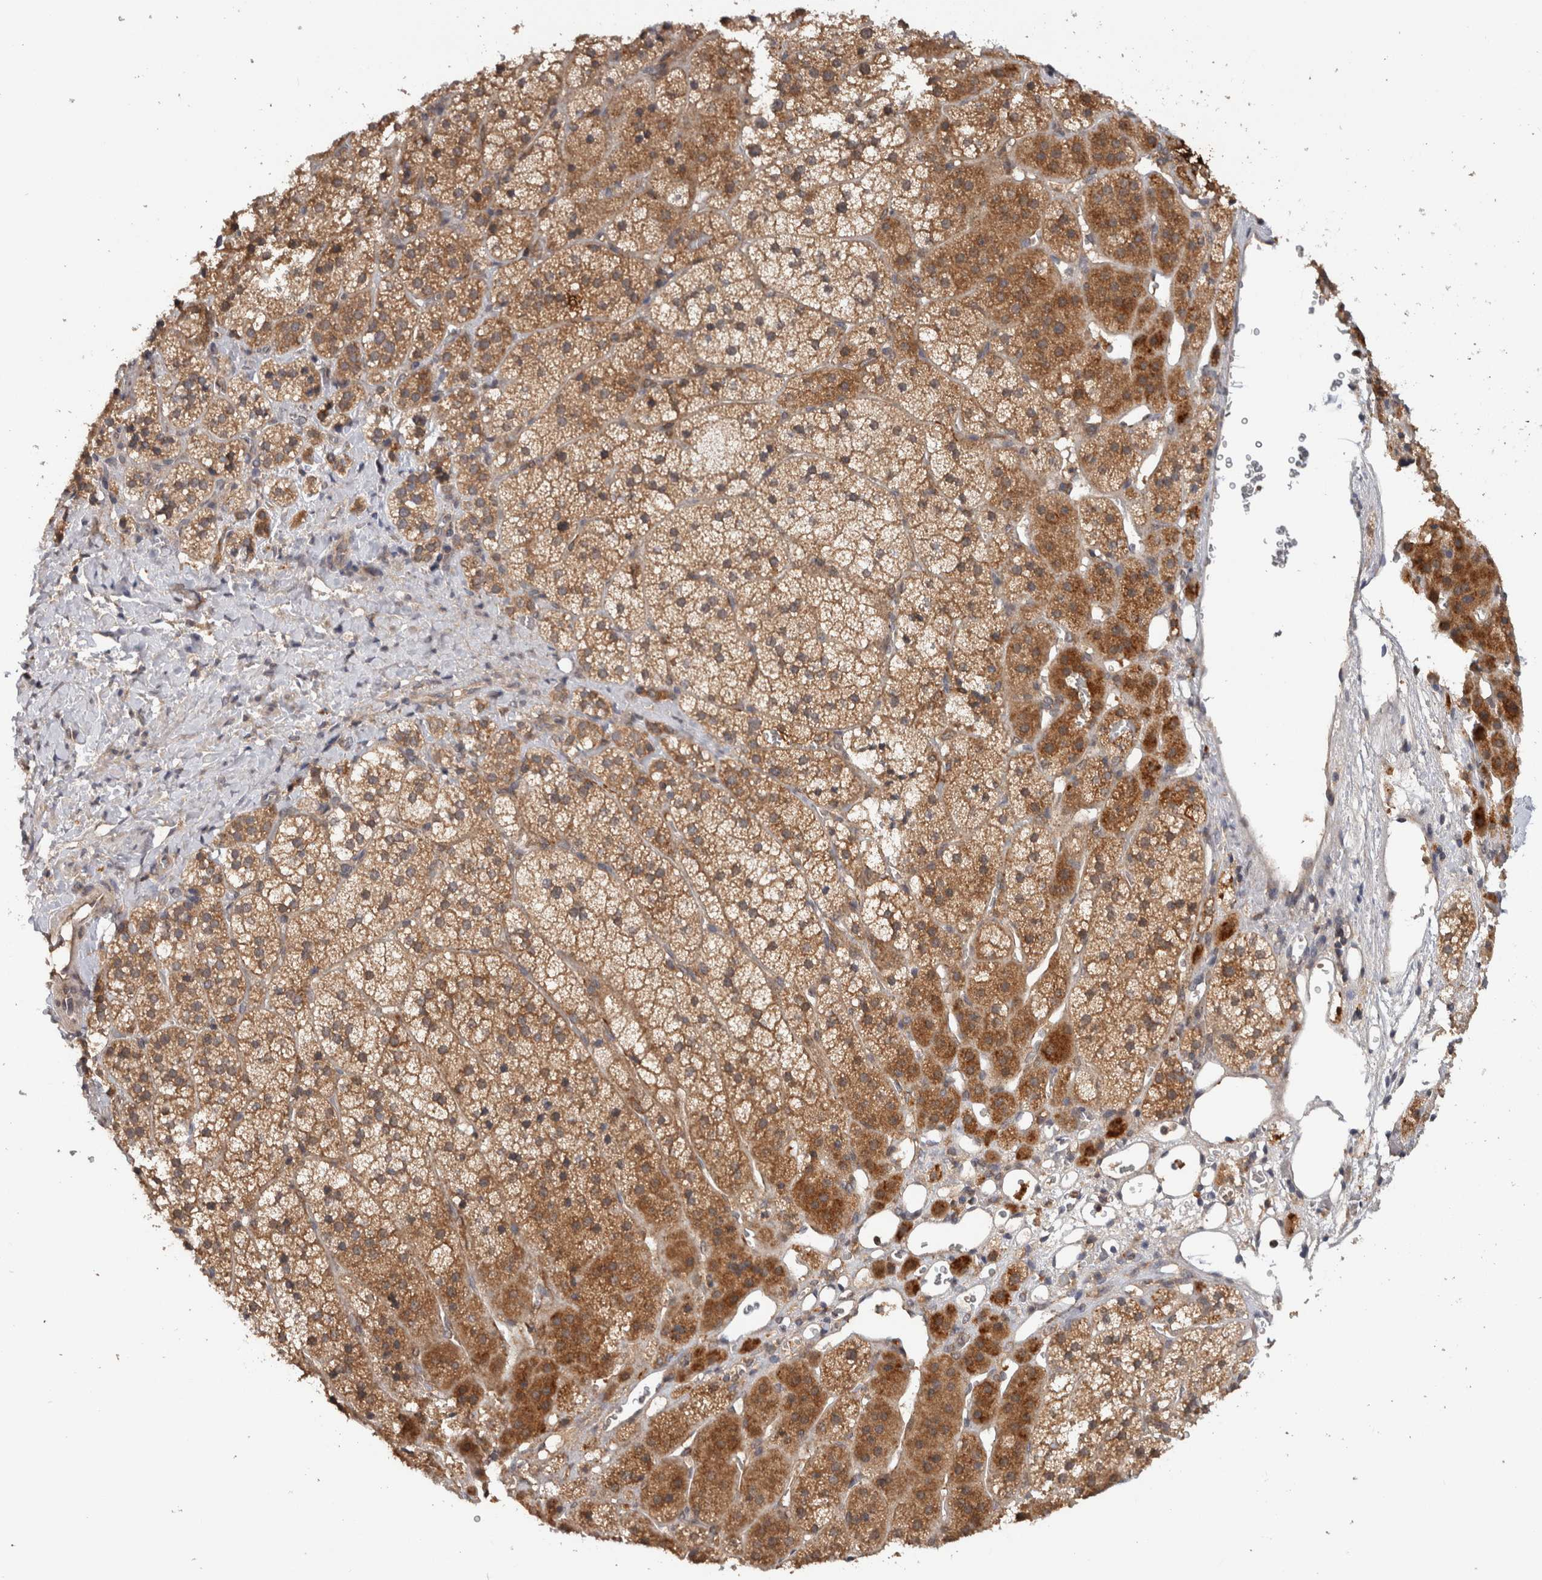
{"staining": {"intensity": "moderate", "quantity": ">75%", "location": "cytoplasmic/membranous"}, "tissue": "adrenal gland", "cell_type": "Glandular cells", "image_type": "normal", "snomed": [{"axis": "morphology", "description": "Normal tissue, NOS"}, {"axis": "topography", "description": "Adrenal gland"}], "caption": "Immunohistochemical staining of unremarkable adrenal gland displays medium levels of moderate cytoplasmic/membranous positivity in about >75% of glandular cells.", "gene": "HMOX2", "patient": {"sex": "female", "age": 44}}